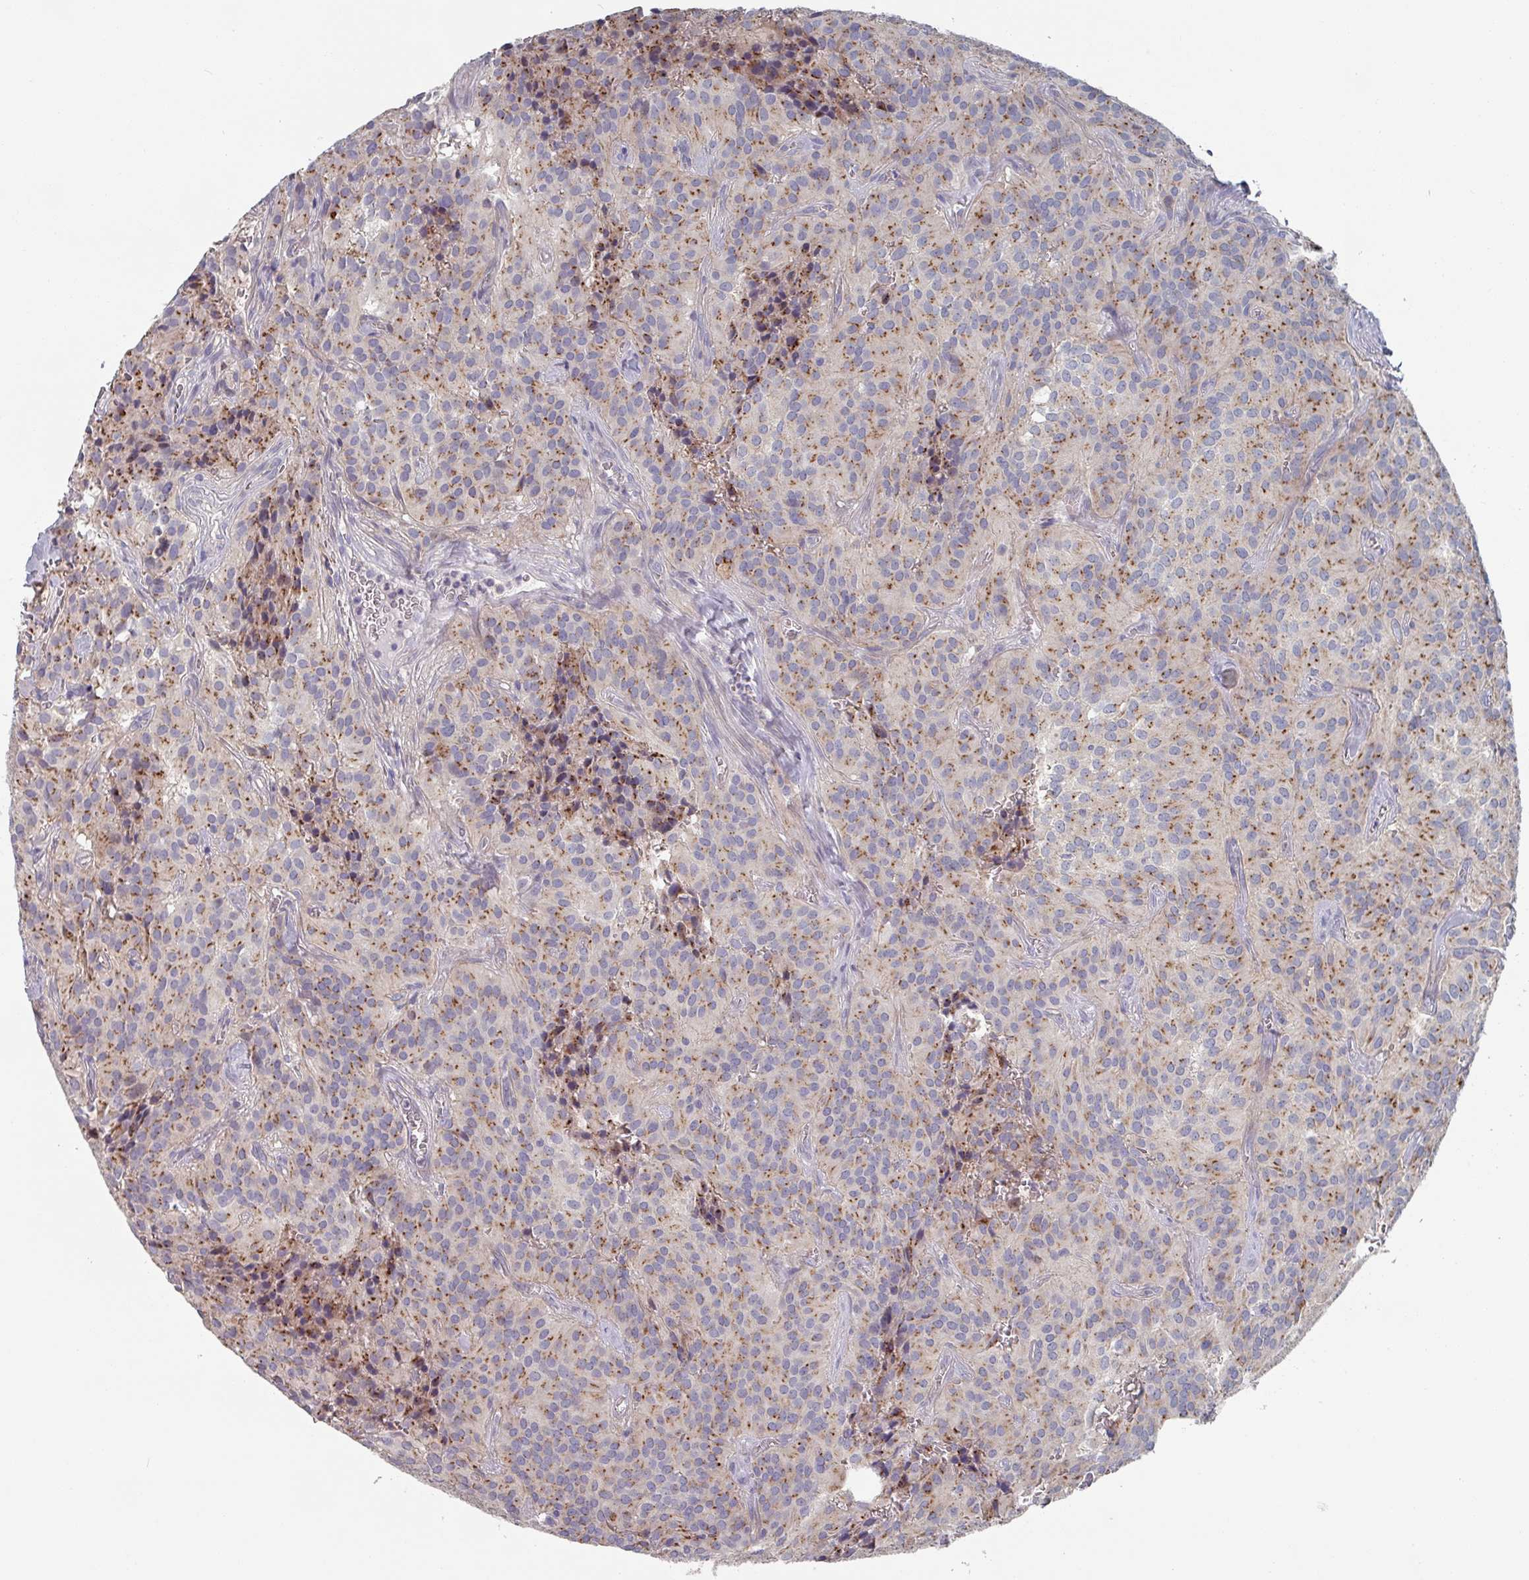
{"staining": {"intensity": "moderate", "quantity": ">75%", "location": "cytoplasmic/membranous"}, "tissue": "glioma", "cell_type": "Tumor cells", "image_type": "cancer", "snomed": [{"axis": "morphology", "description": "Glioma, malignant, Low grade"}, {"axis": "topography", "description": "Brain"}], "caption": "An immunohistochemistry (IHC) micrograph of tumor tissue is shown. Protein staining in brown labels moderate cytoplasmic/membranous positivity in malignant glioma (low-grade) within tumor cells. (Brightfield microscopy of DAB IHC at high magnification).", "gene": "EFL1", "patient": {"sex": "male", "age": 42}}